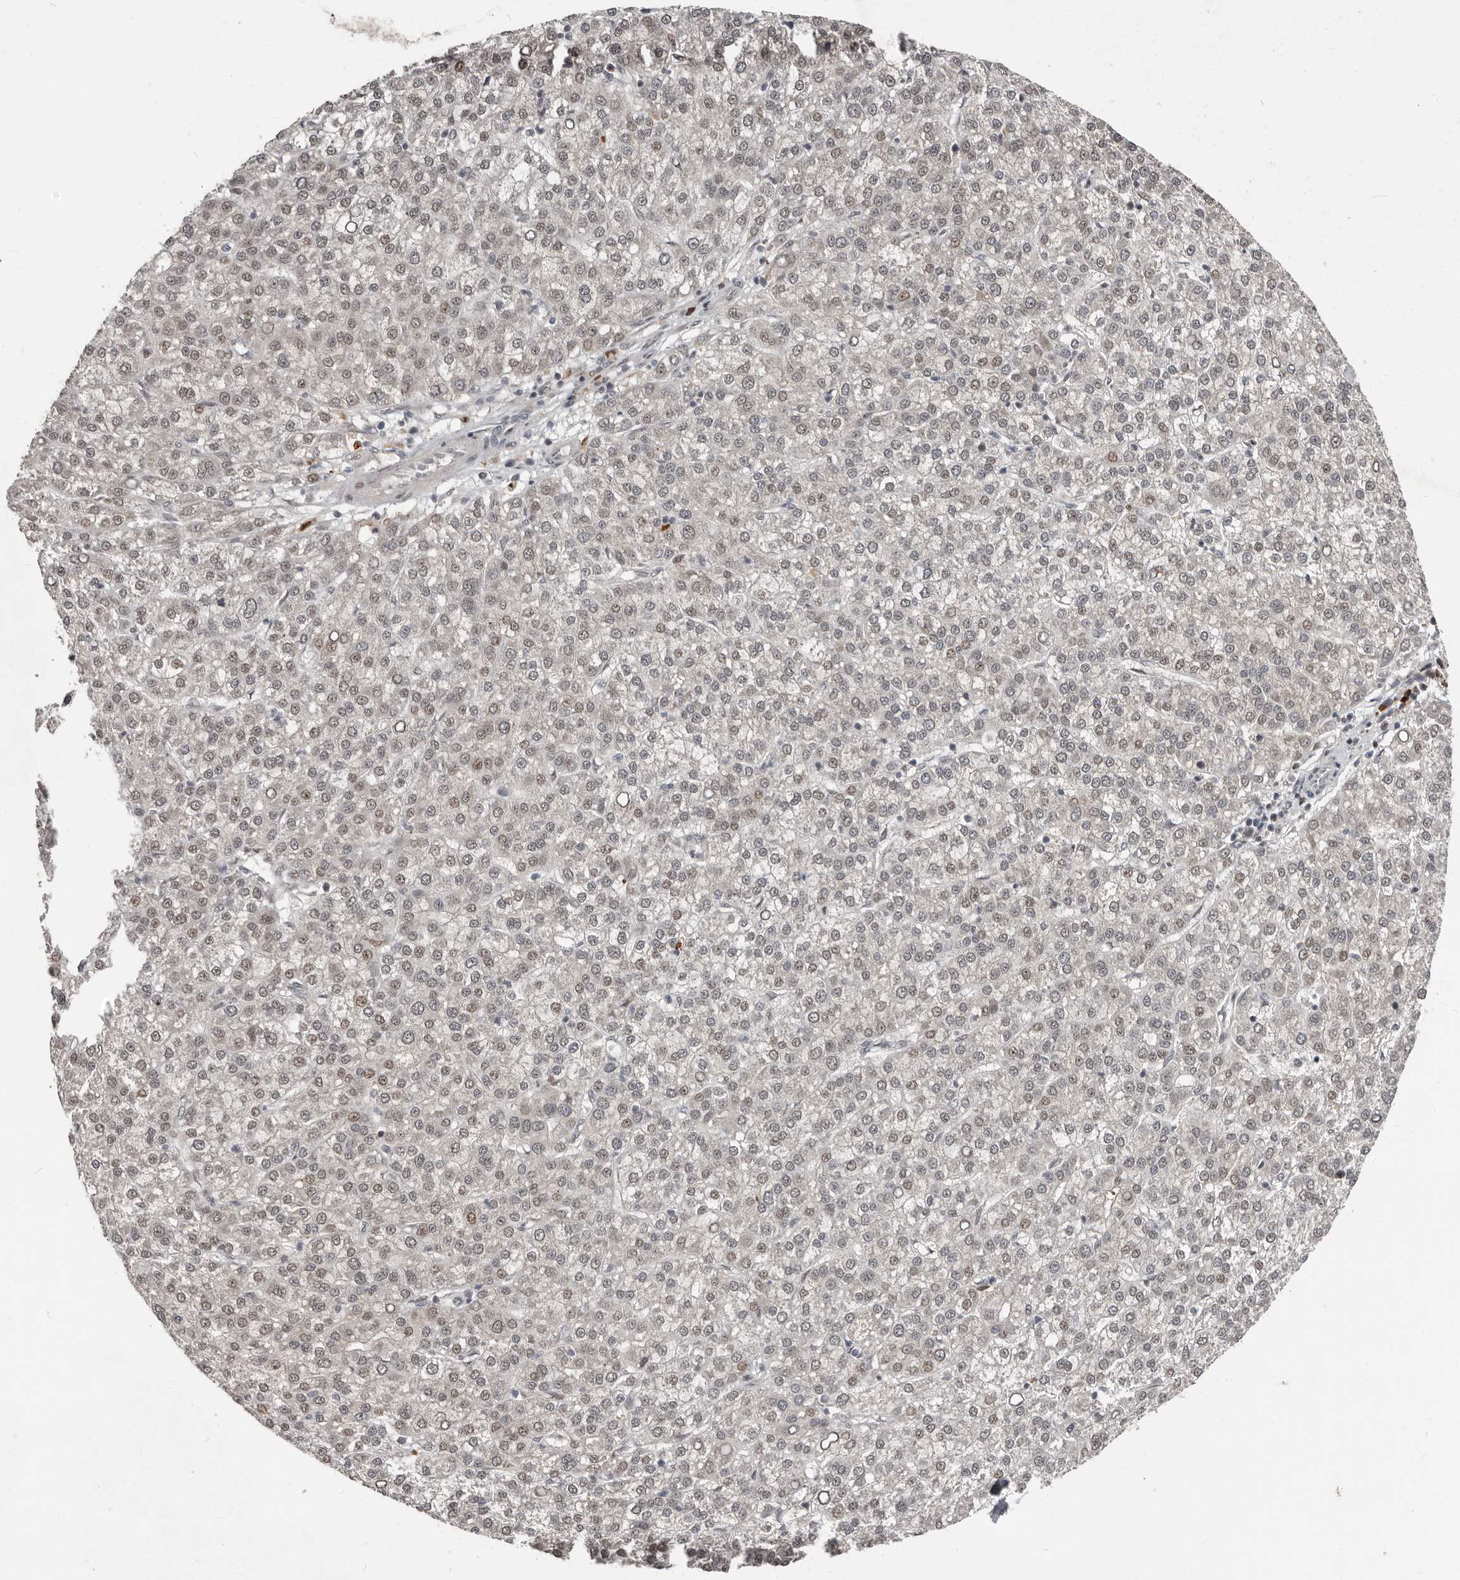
{"staining": {"intensity": "weak", "quantity": "<25%", "location": "nuclear"}, "tissue": "liver cancer", "cell_type": "Tumor cells", "image_type": "cancer", "snomed": [{"axis": "morphology", "description": "Carcinoma, Hepatocellular, NOS"}, {"axis": "topography", "description": "Liver"}], "caption": "The image shows no significant expression in tumor cells of liver hepatocellular carcinoma.", "gene": "APOL6", "patient": {"sex": "female", "age": 58}}